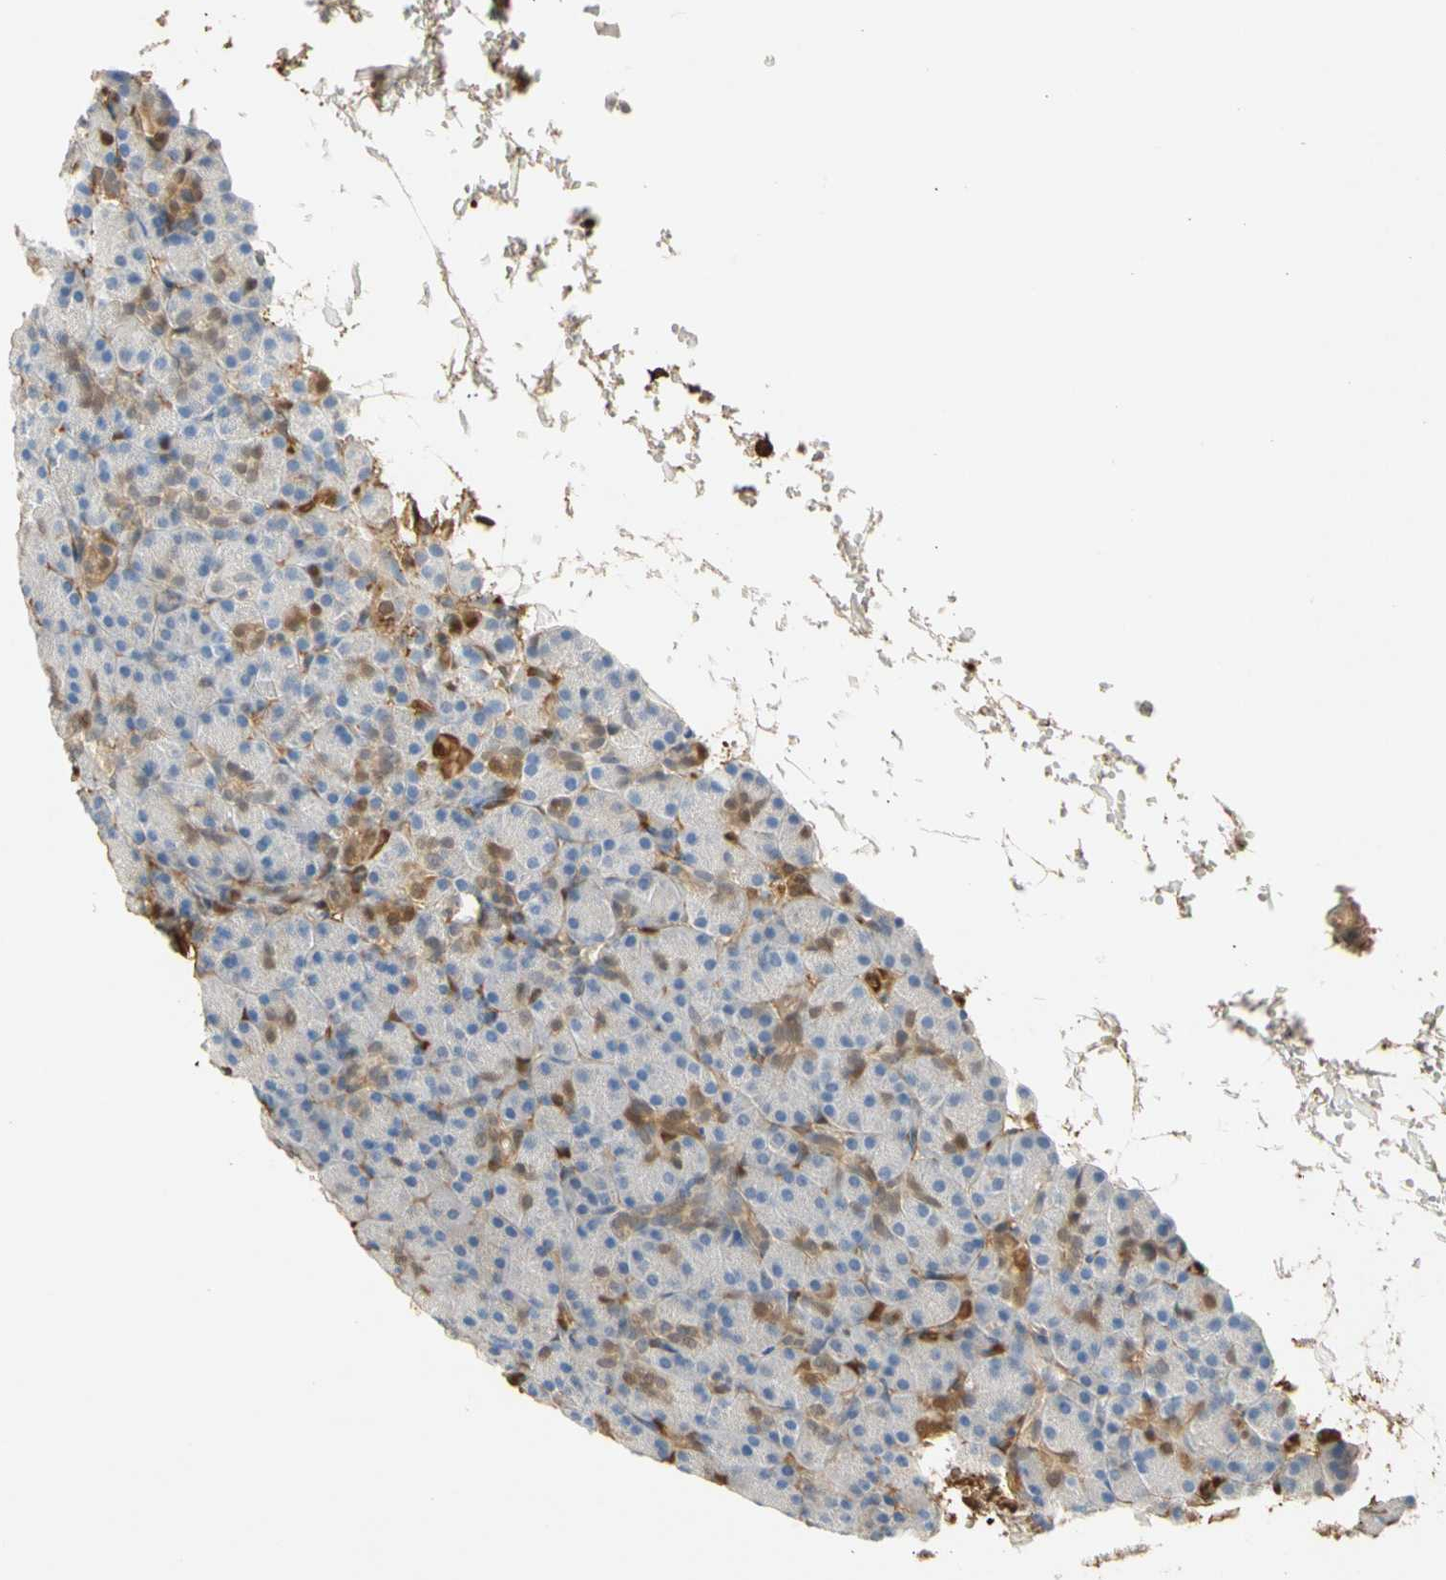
{"staining": {"intensity": "moderate", "quantity": "<25%", "location": "cytoplasmic/membranous,nuclear"}, "tissue": "pancreas", "cell_type": "Exocrine glandular cells", "image_type": "normal", "snomed": [{"axis": "morphology", "description": "Normal tissue, NOS"}, {"axis": "topography", "description": "Pancreas"}], "caption": "There is low levels of moderate cytoplasmic/membranous,nuclear staining in exocrine glandular cells of benign pancreas, as demonstrated by immunohistochemical staining (brown color).", "gene": "S100A6", "patient": {"sex": "female", "age": 43}}